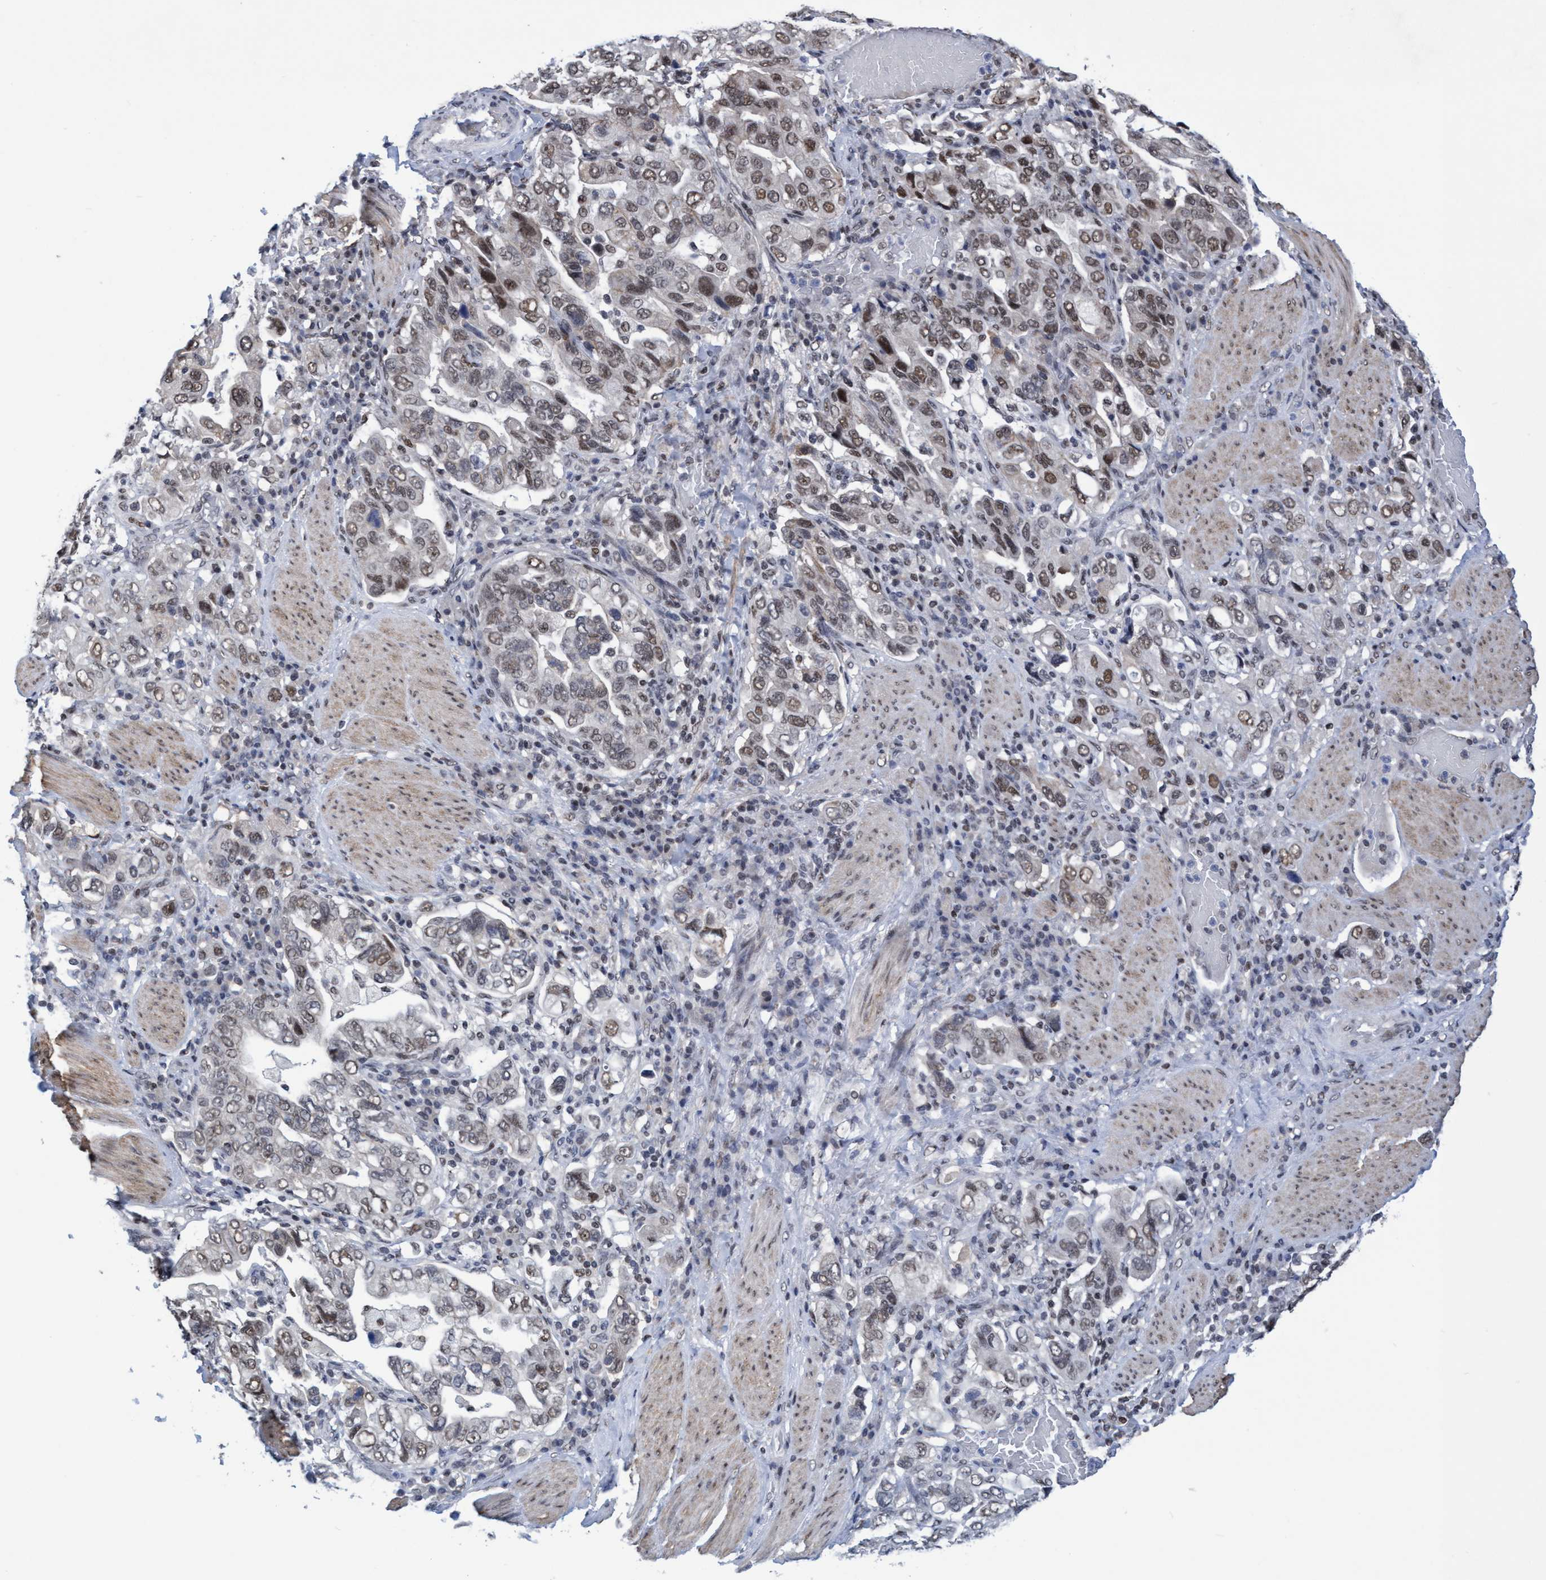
{"staining": {"intensity": "moderate", "quantity": "25%-75%", "location": "nuclear"}, "tissue": "stomach cancer", "cell_type": "Tumor cells", "image_type": "cancer", "snomed": [{"axis": "morphology", "description": "Adenocarcinoma, NOS"}, {"axis": "topography", "description": "Stomach, upper"}], "caption": "Stomach cancer (adenocarcinoma) tissue shows moderate nuclear staining in about 25%-75% of tumor cells (Brightfield microscopy of DAB IHC at high magnification).", "gene": "C9orf78", "patient": {"sex": "male", "age": 62}}